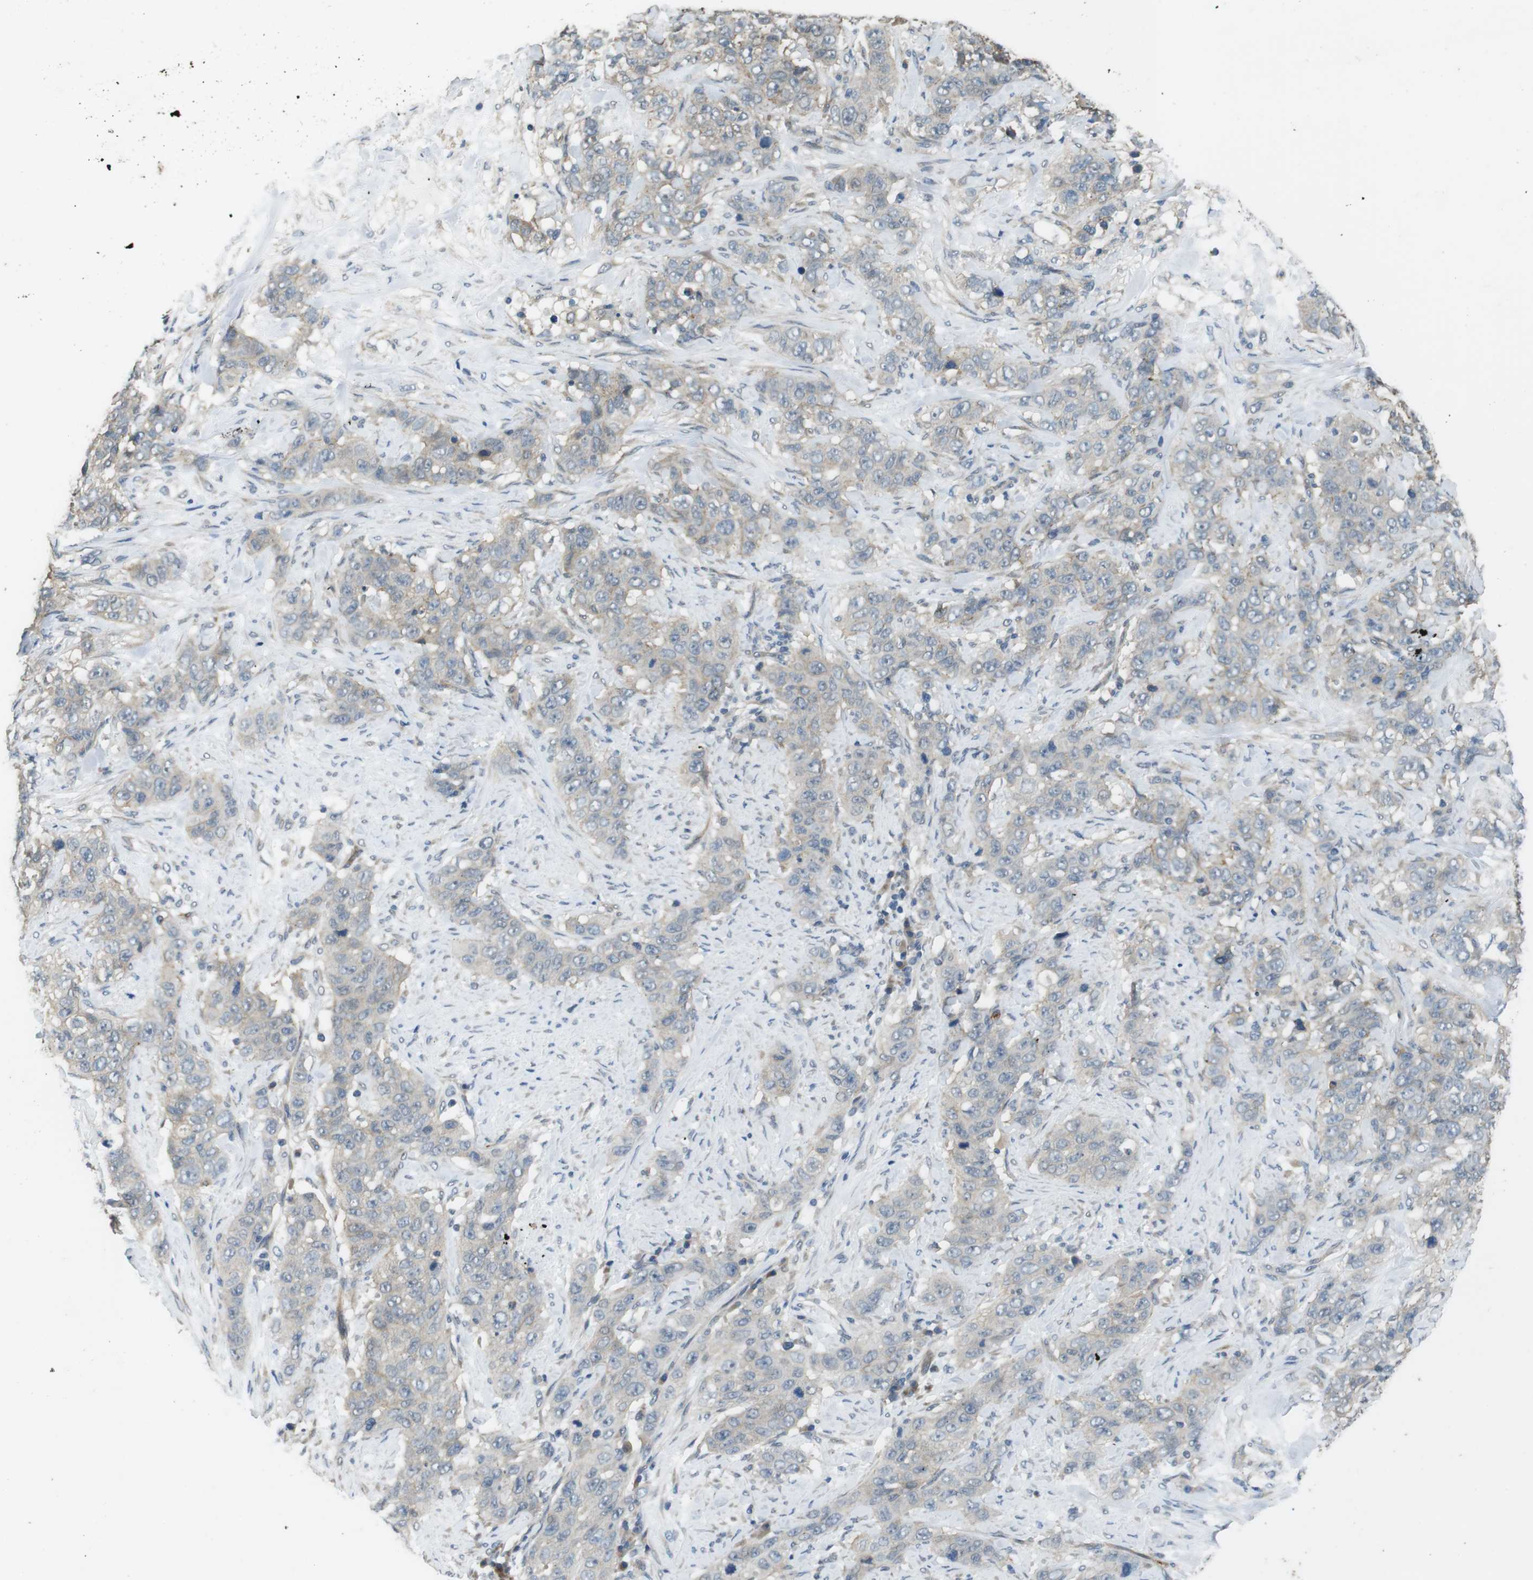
{"staining": {"intensity": "weak", "quantity": ">75%", "location": "cytoplasmic/membranous"}, "tissue": "stomach cancer", "cell_type": "Tumor cells", "image_type": "cancer", "snomed": [{"axis": "morphology", "description": "Adenocarcinoma, NOS"}, {"axis": "topography", "description": "Stomach"}], "caption": "This is a micrograph of IHC staining of adenocarcinoma (stomach), which shows weak expression in the cytoplasmic/membranous of tumor cells.", "gene": "CLDN7", "patient": {"sex": "male", "age": 48}}